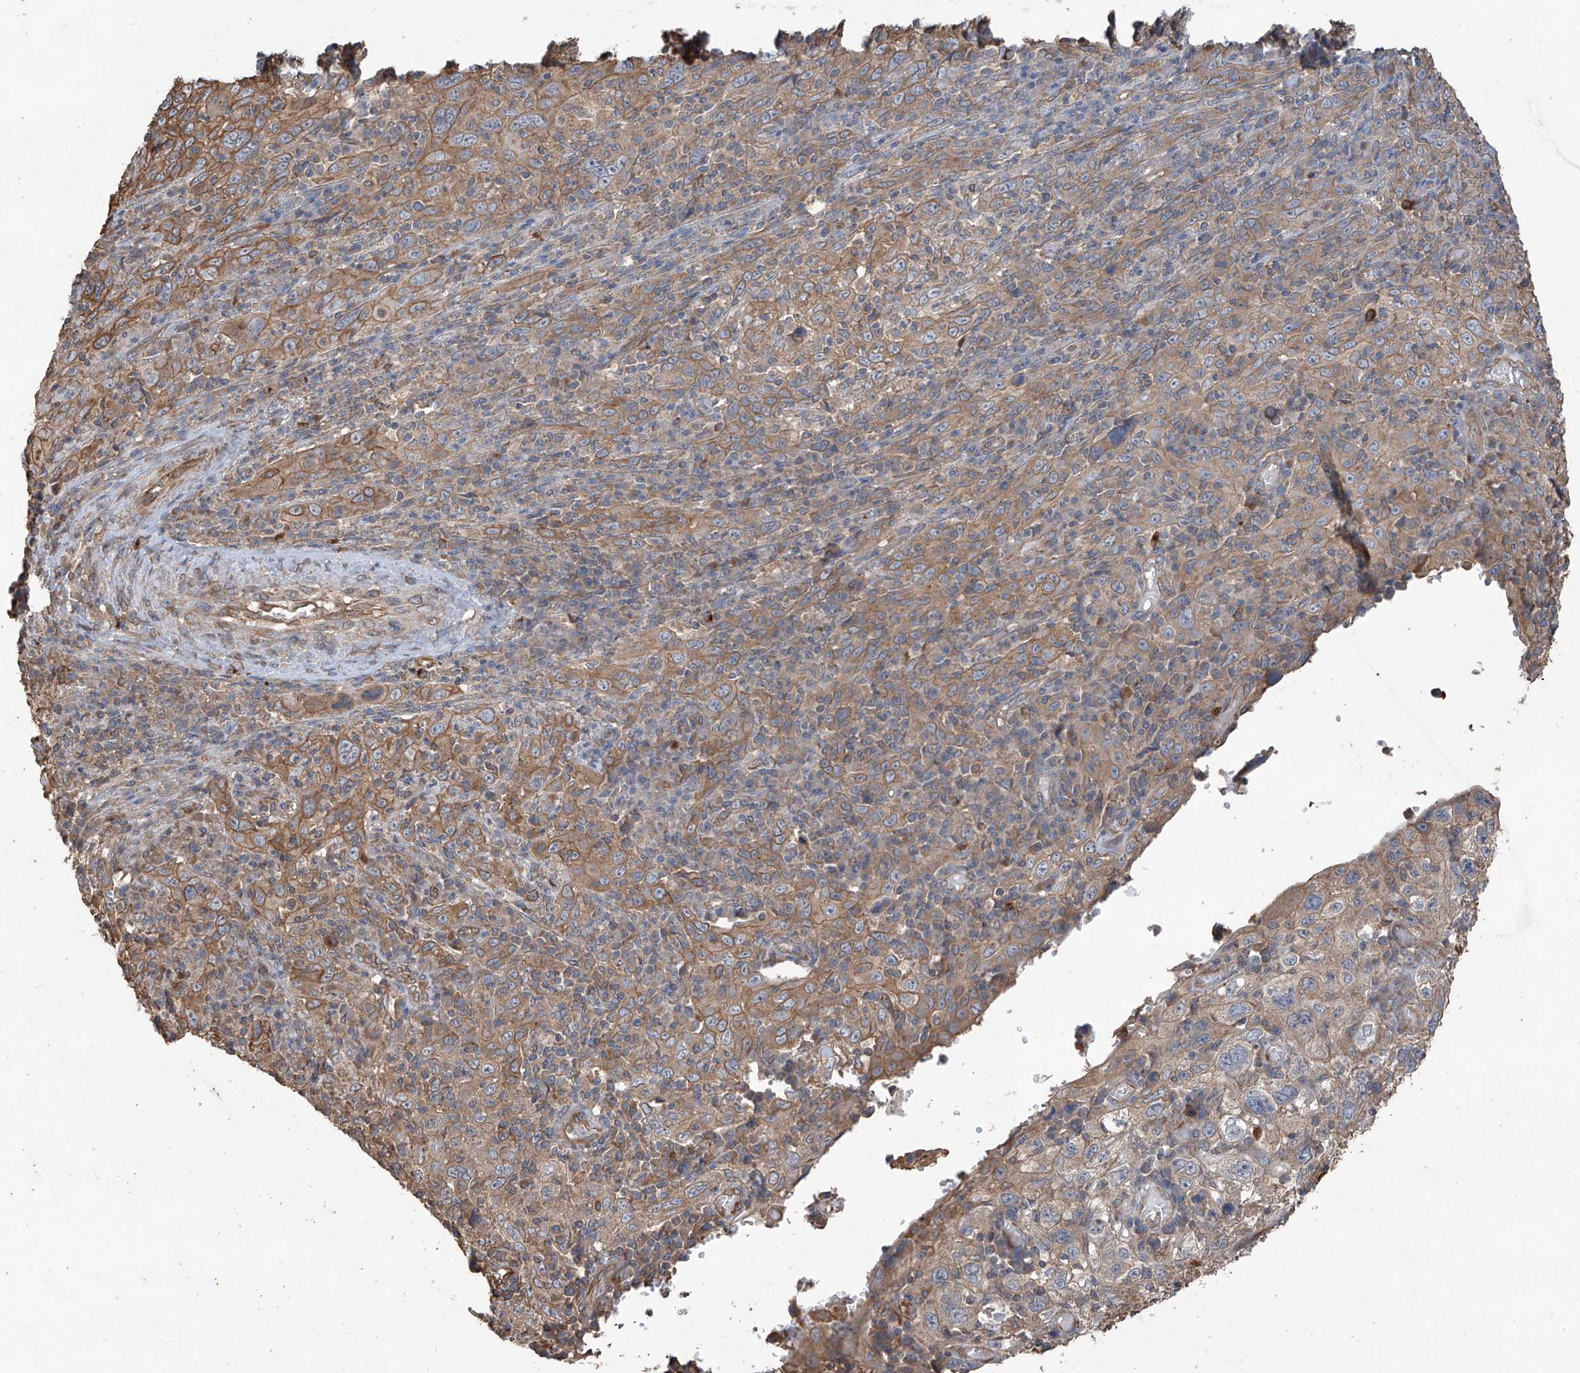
{"staining": {"intensity": "moderate", "quantity": ">75%", "location": "cytoplasmic/membranous"}, "tissue": "cervical cancer", "cell_type": "Tumor cells", "image_type": "cancer", "snomed": [{"axis": "morphology", "description": "Squamous cell carcinoma, NOS"}, {"axis": "topography", "description": "Cervix"}], "caption": "Immunohistochemical staining of human cervical squamous cell carcinoma demonstrates medium levels of moderate cytoplasmic/membranous protein staining in approximately >75% of tumor cells.", "gene": "AGBL5", "patient": {"sex": "female", "age": 46}}